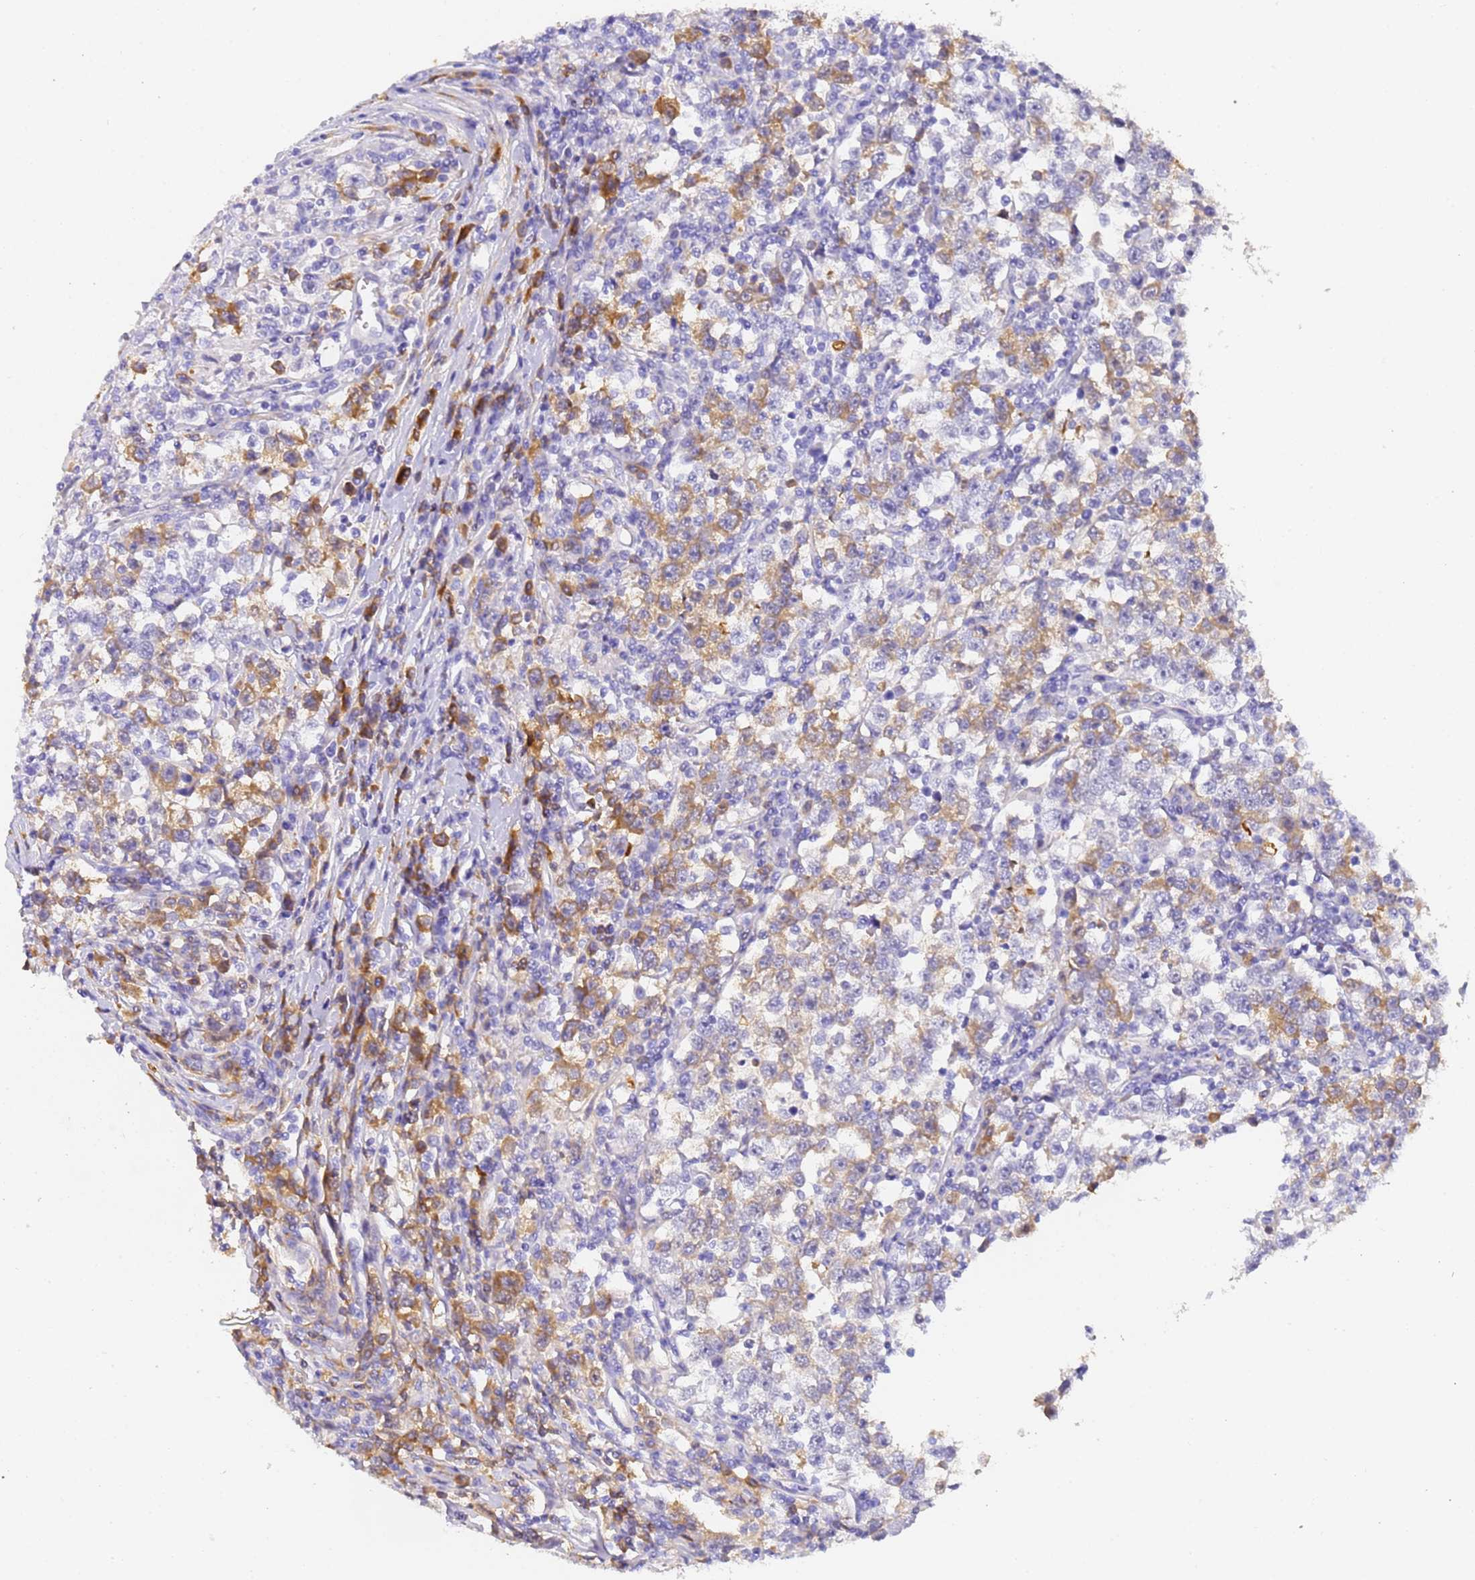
{"staining": {"intensity": "moderate", "quantity": "<25%", "location": "cytoplasmic/membranous"}, "tissue": "testis cancer", "cell_type": "Tumor cells", "image_type": "cancer", "snomed": [{"axis": "morphology", "description": "Normal tissue, NOS"}, {"axis": "morphology", "description": "Seminoma, NOS"}, {"axis": "topography", "description": "Testis"}], "caption": "Testis cancer (seminoma) stained with a brown dye shows moderate cytoplasmic/membranous positive staining in about <25% of tumor cells.", "gene": "CFHR2", "patient": {"sex": "male", "age": 43}}